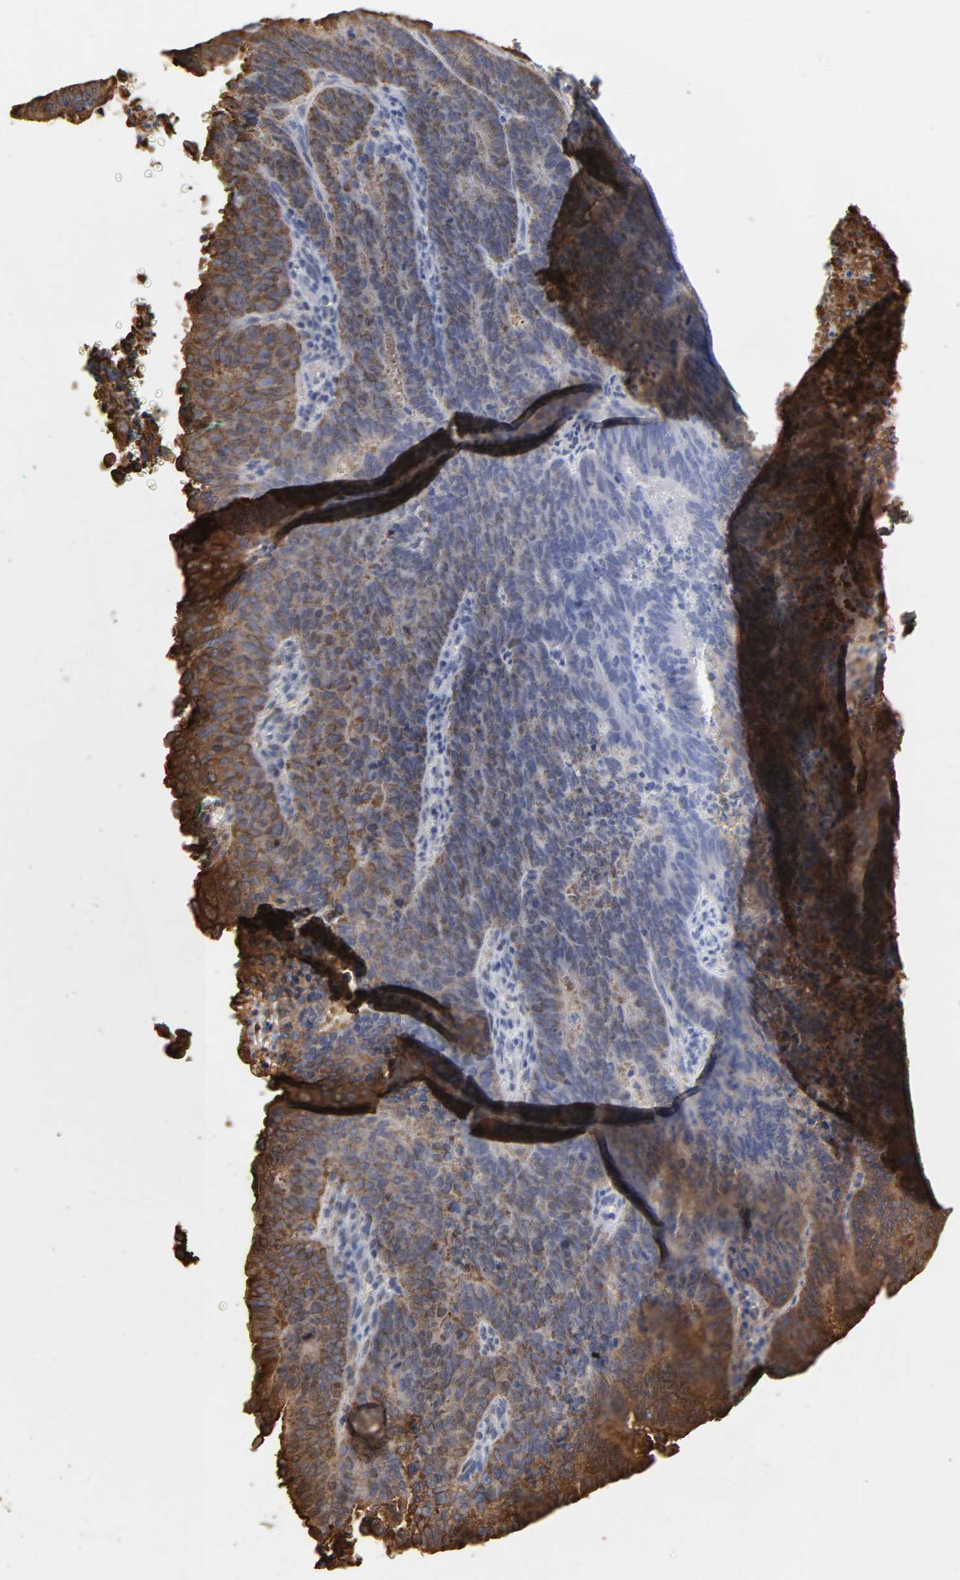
{"staining": {"intensity": "moderate", "quantity": ">75%", "location": "cytoplasmic/membranous"}, "tissue": "cervical cancer", "cell_type": "Tumor cells", "image_type": "cancer", "snomed": [{"axis": "morphology", "description": "Adenocarcinoma, NOS"}, {"axis": "topography", "description": "Cervix"}], "caption": "High-power microscopy captured an immunohistochemistry (IHC) micrograph of adenocarcinoma (cervical), revealing moderate cytoplasmic/membranous positivity in about >75% of tumor cells.", "gene": "ANXA2", "patient": {"sex": "female", "age": 44}}